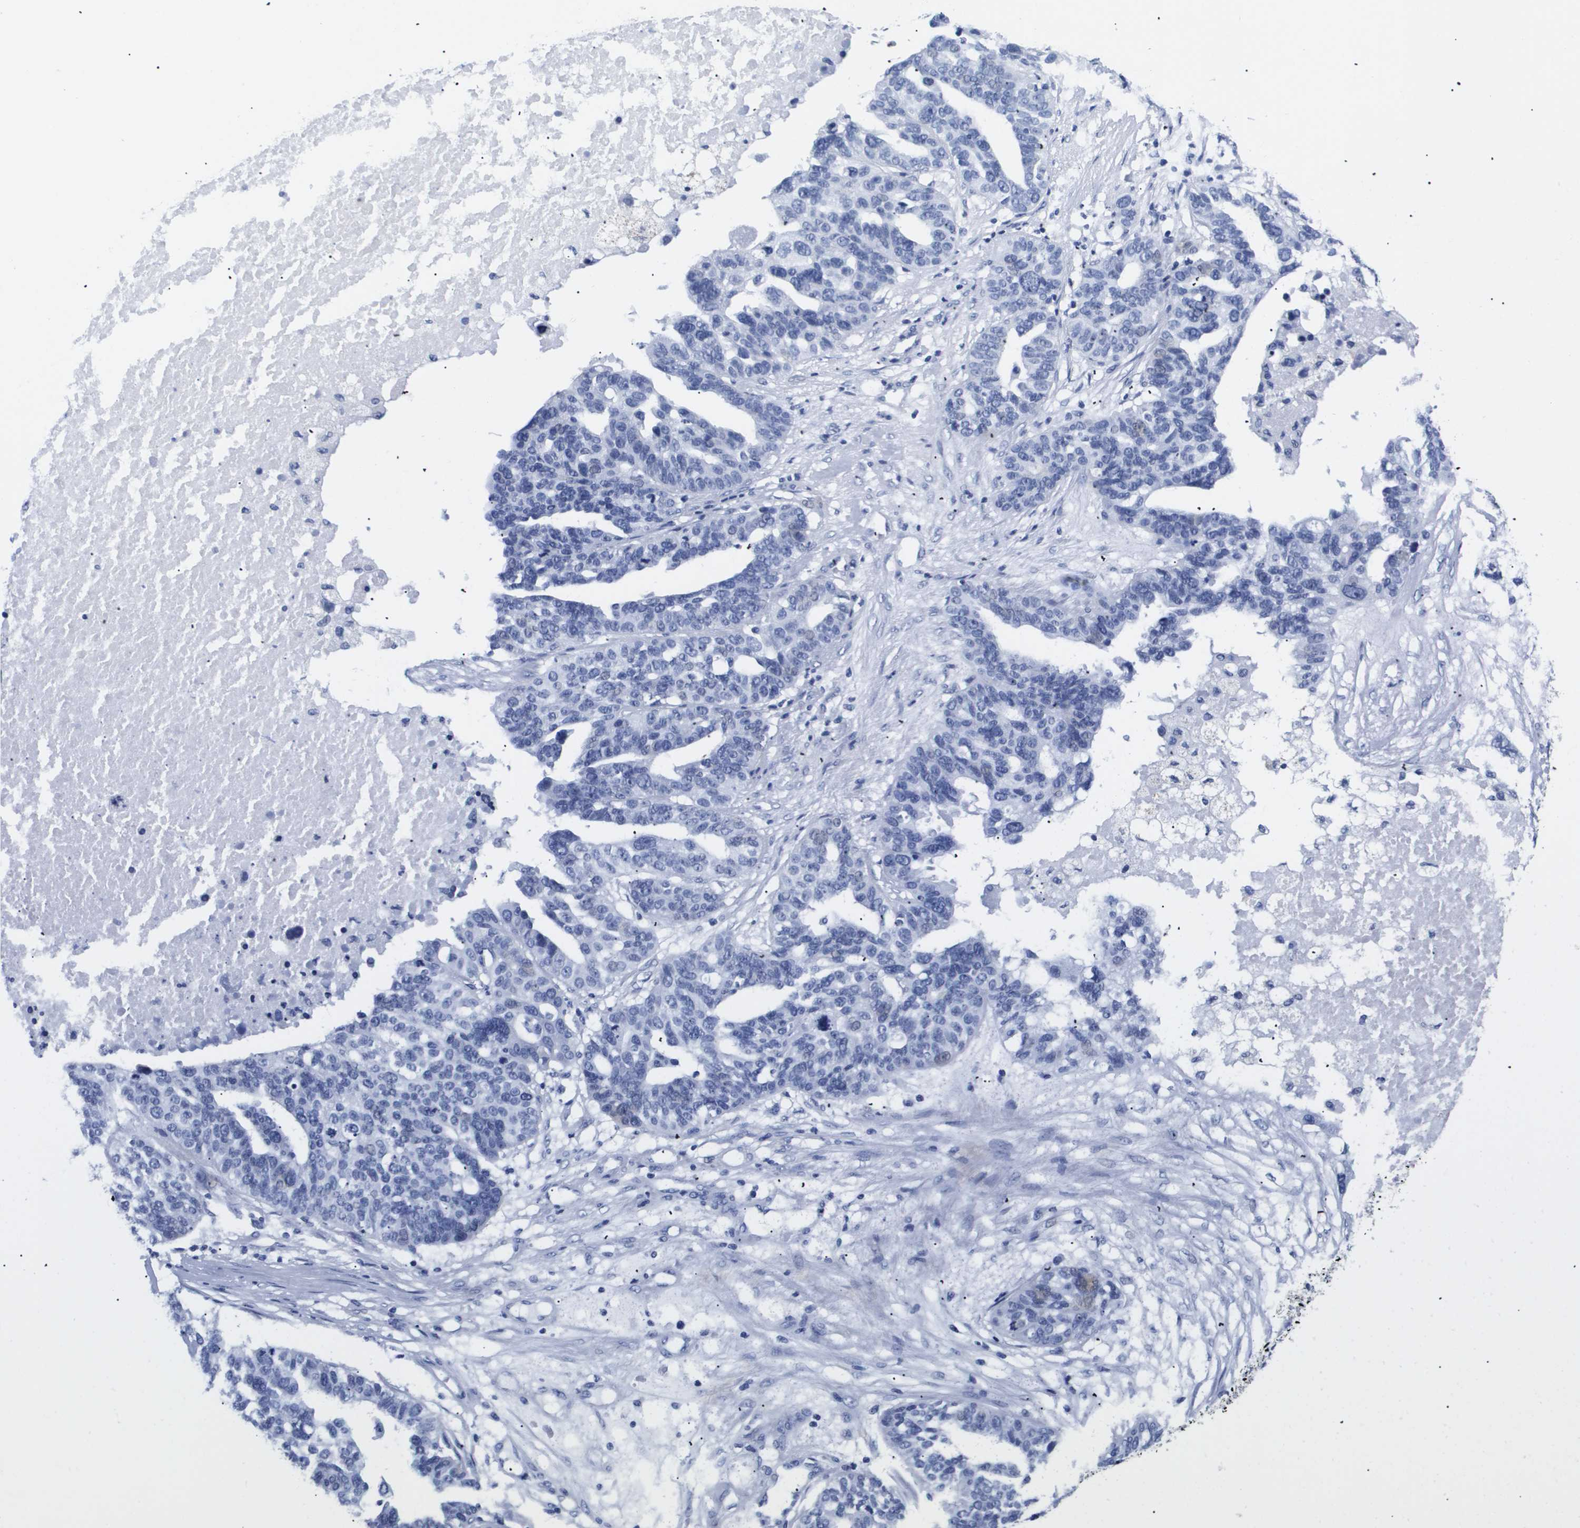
{"staining": {"intensity": "negative", "quantity": "none", "location": "none"}, "tissue": "ovarian cancer", "cell_type": "Tumor cells", "image_type": "cancer", "snomed": [{"axis": "morphology", "description": "Cystadenocarcinoma, serous, NOS"}, {"axis": "topography", "description": "Ovary"}], "caption": "Tumor cells show no significant protein expression in ovarian cancer (serous cystadenocarcinoma). Brightfield microscopy of IHC stained with DAB (3,3'-diaminobenzidine) (brown) and hematoxylin (blue), captured at high magnification.", "gene": "ATP6V0A4", "patient": {"sex": "female", "age": 59}}